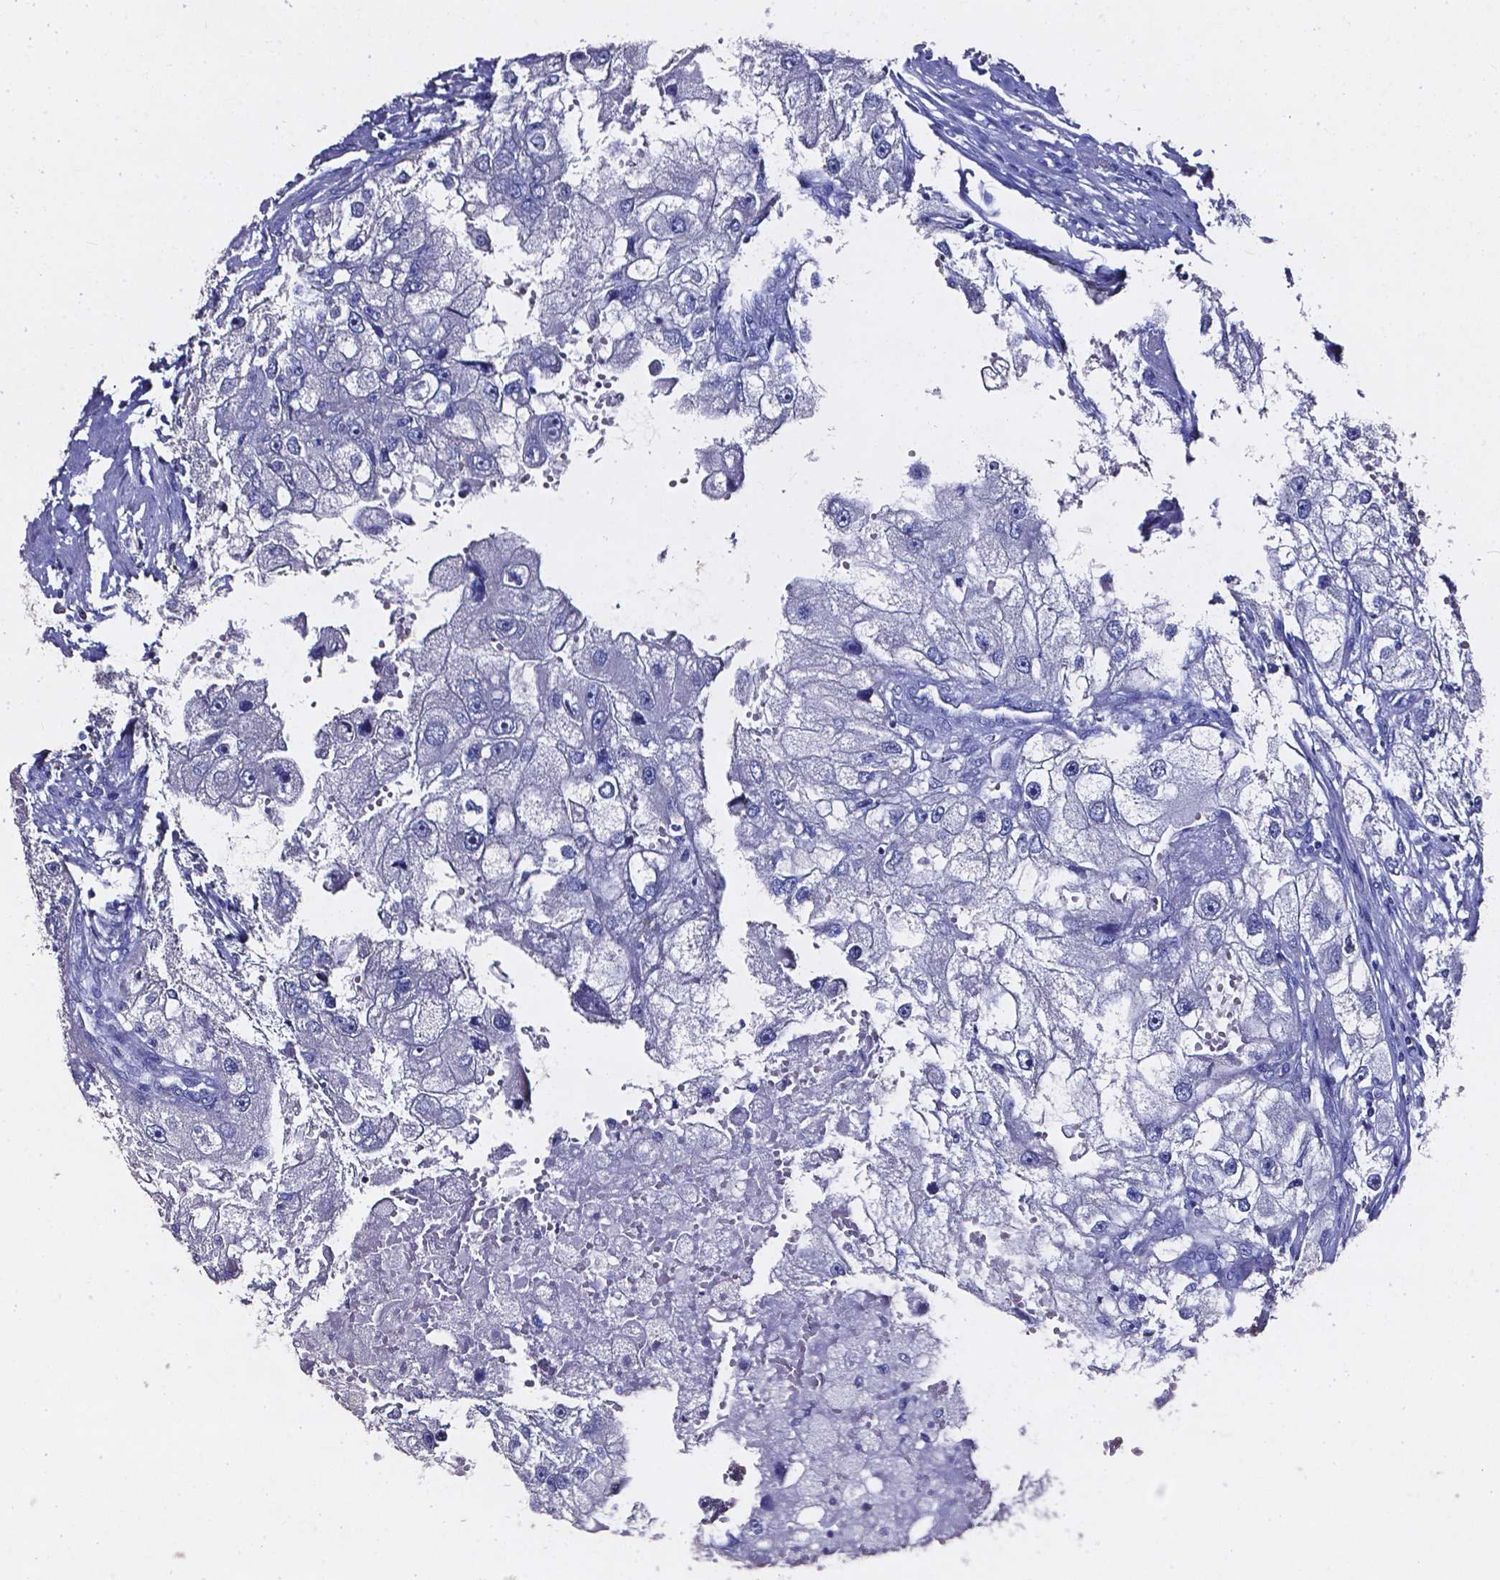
{"staining": {"intensity": "negative", "quantity": "none", "location": "none"}, "tissue": "renal cancer", "cell_type": "Tumor cells", "image_type": "cancer", "snomed": [{"axis": "morphology", "description": "Adenocarcinoma, NOS"}, {"axis": "topography", "description": "Kidney"}], "caption": "The image exhibits no staining of tumor cells in renal cancer (adenocarcinoma). (Brightfield microscopy of DAB (3,3'-diaminobenzidine) immunohistochemistry (IHC) at high magnification).", "gene": "AKR1B10", "patient": {"sex": "male", "age": 63}}